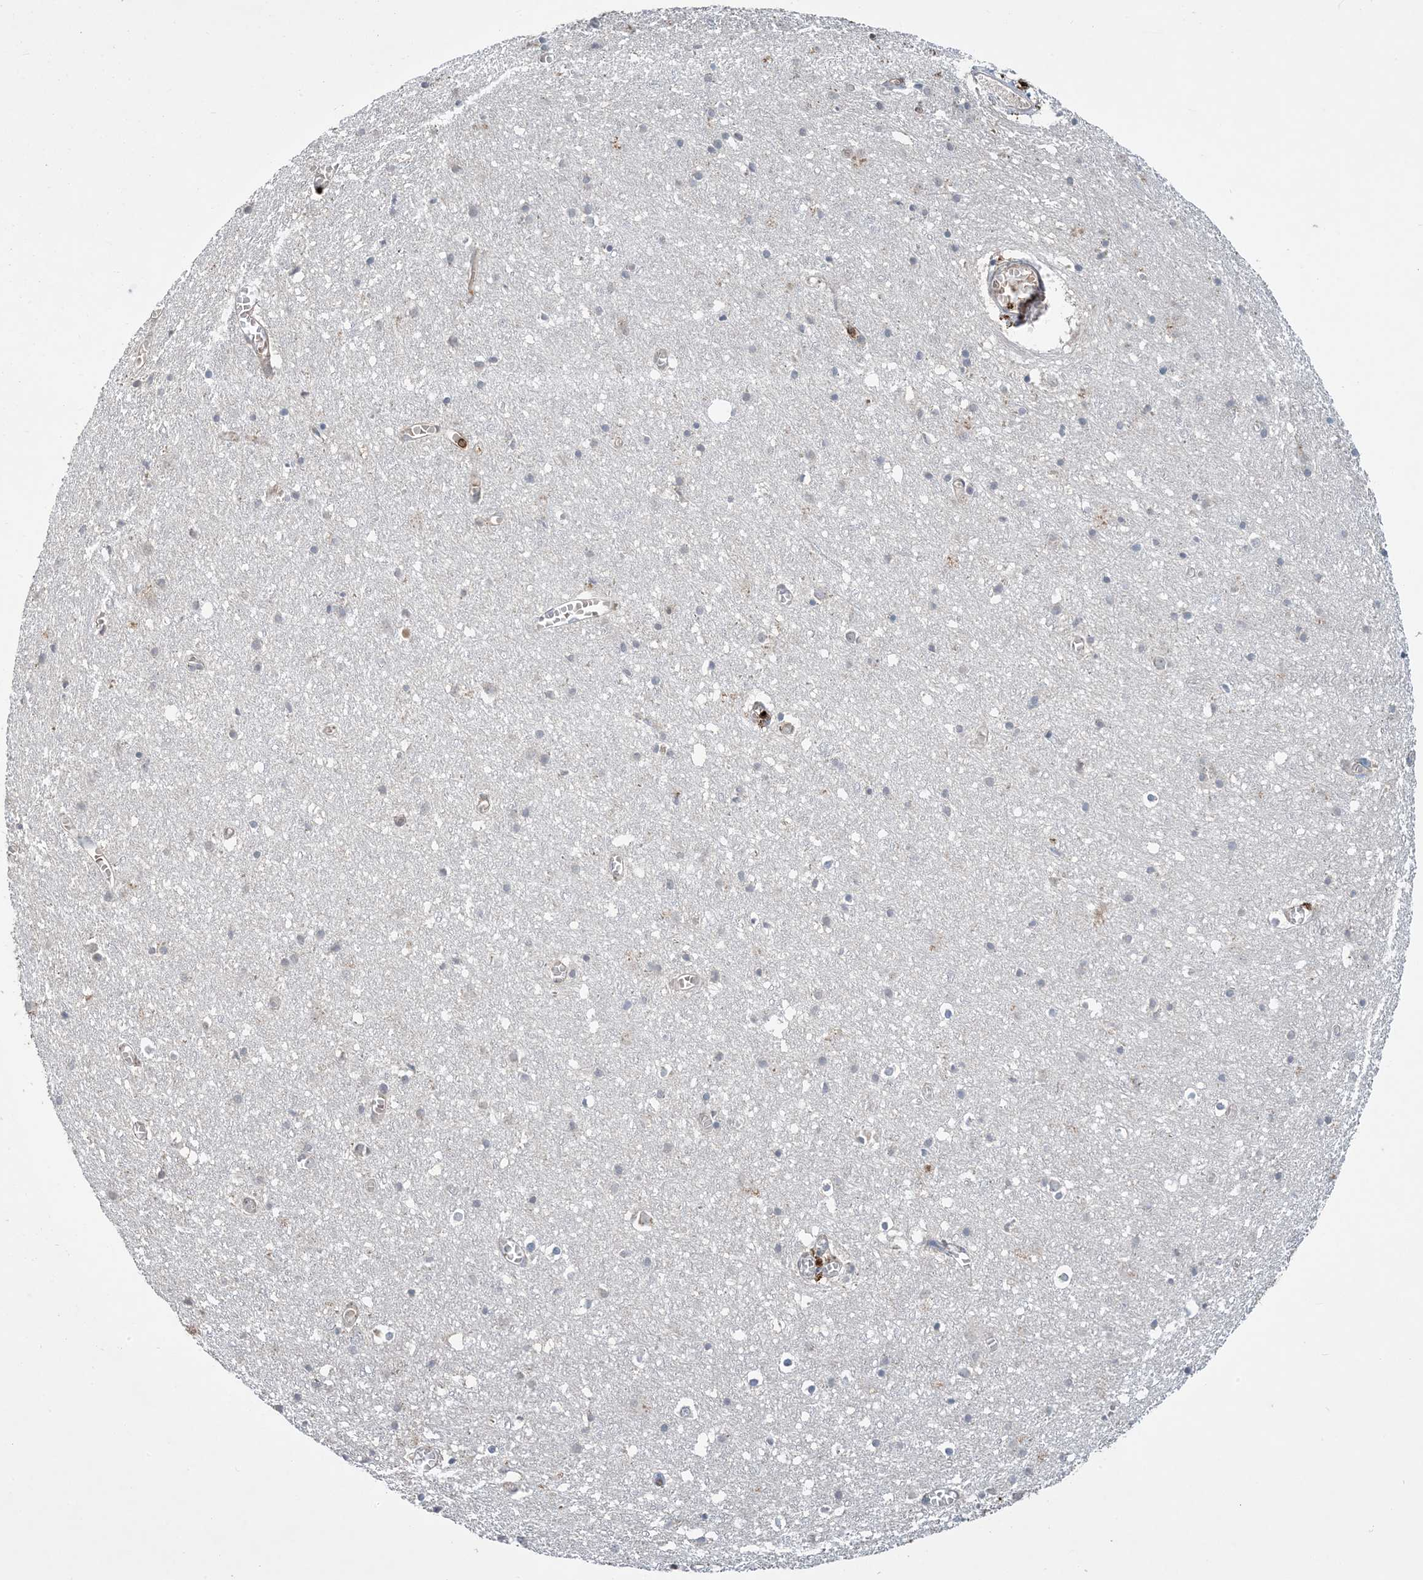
{"staining": {"intensity": "negative", "quantity": "none", "location": "none"}, "tissue": "cerebral cortex", "cell_type": "Endothelial cells", "image_type": "normal", "snomed": [{"axis": "morphology", "description": "Normal tissue, NOS"}, {"axis": "topography", "description": "Cerebral cortex"}], "caption": "The image displays no significant expression in endothelial cells of cerebral cortex. The staining is performed using DAB (3,3'-diaminobenzidine) brown chromogen with nuclei counter-stained in using hematoxylin.", "gene": "AK9", "patient": {"sex": "female", "age": 64}}